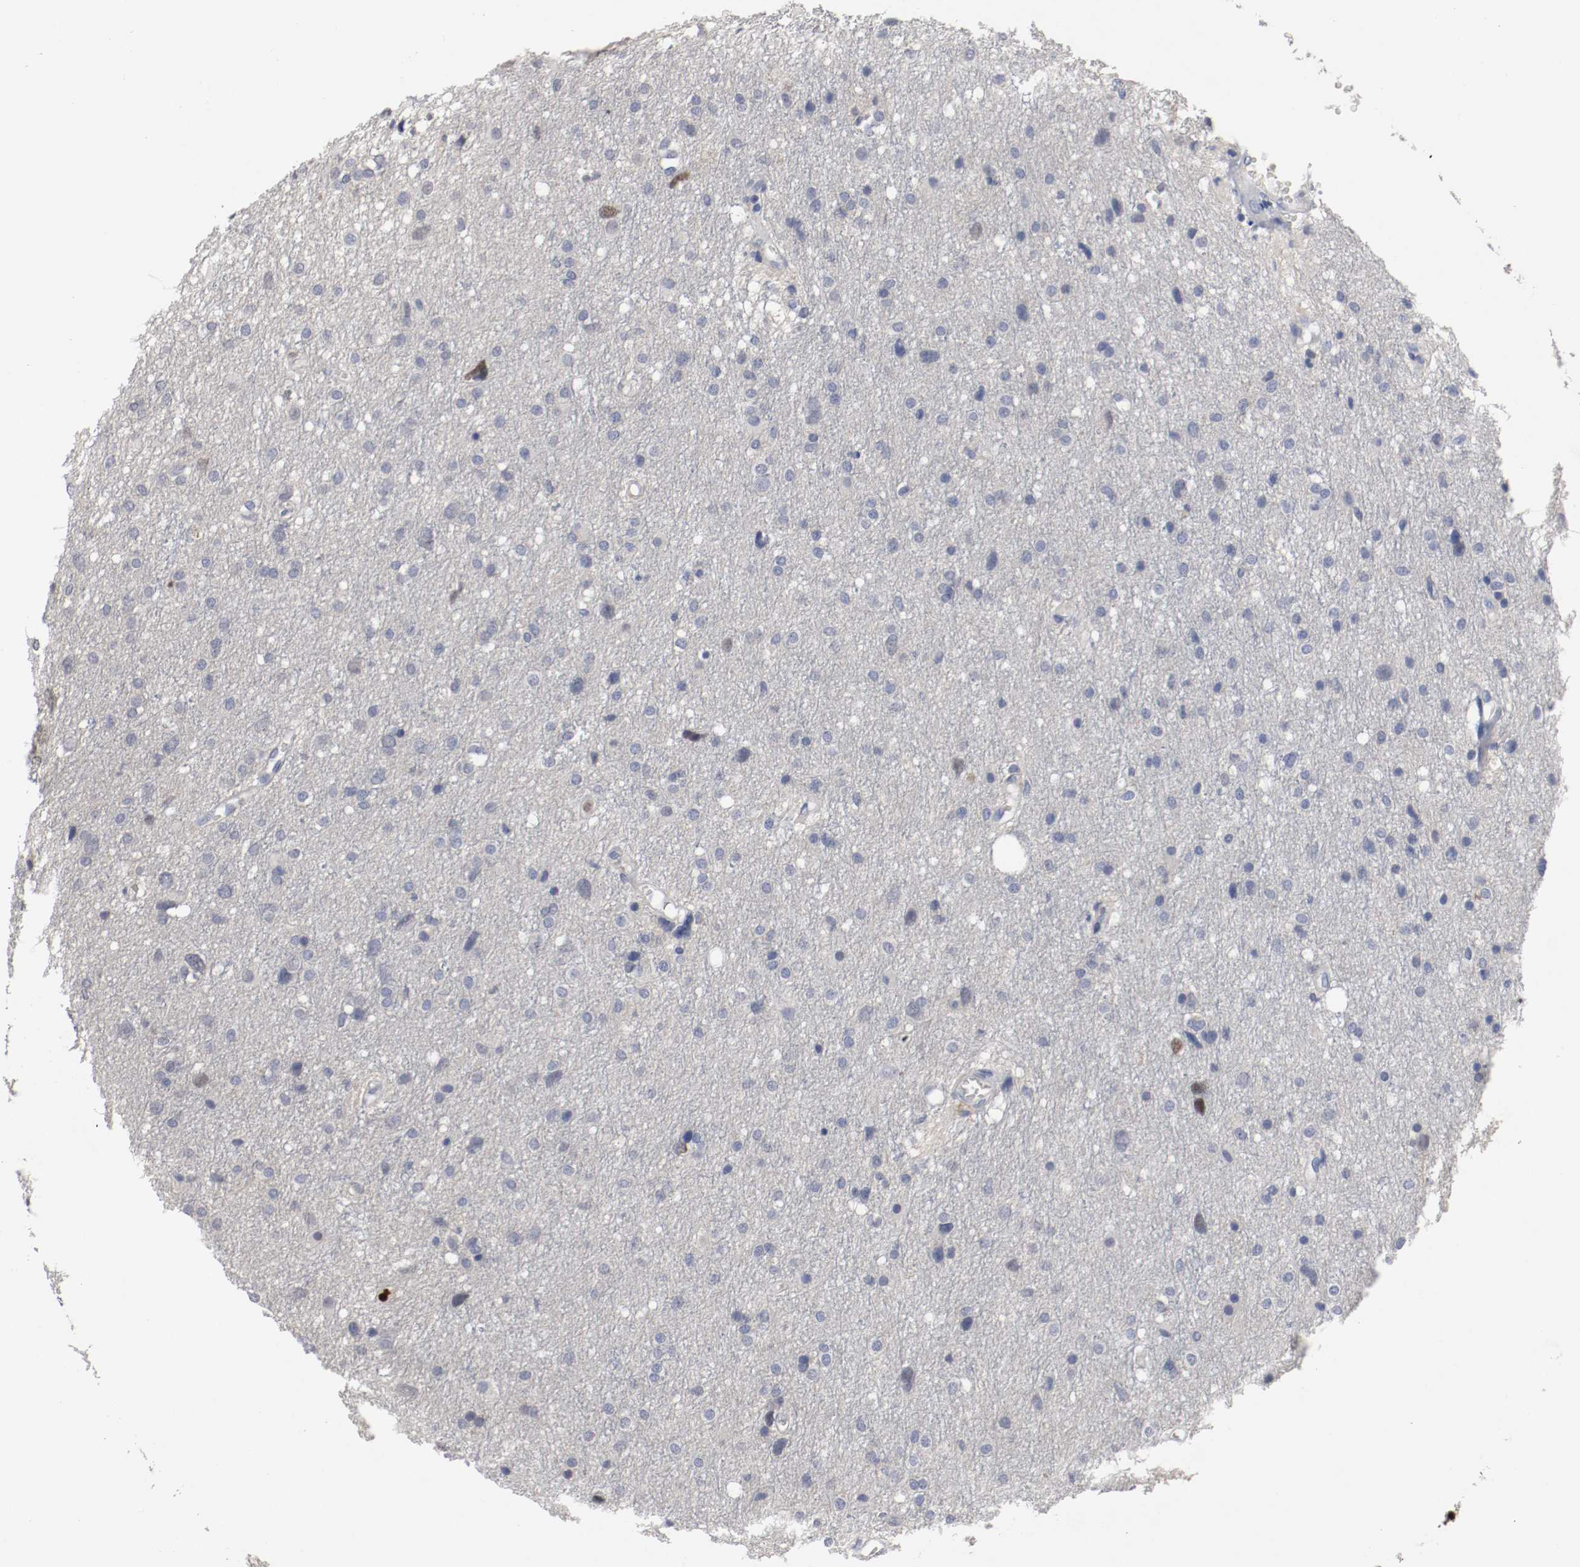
{"staining": {"intensity": "moderate", "quantity": "<25%", "location": "nuclear"}, "tissue": "glioma", "cell_type": "Tumor cells", "image_type": "cancer", "snomed": [{"axis": "morphology", "description": "Glioma, malignant, High grade"}, {"axis": "topography", "description": "Brain"}], "caption": "Immunohistochemical staining of malignant glioma (high-grade) reveals low levels of moderate nuclear protein staining in about <25% of tumor cells. (brown staining indicates protein expression, while blue staining denotes nuclei).", "gene": "MCM6", "patient": {"sex": "female", "age": 59}}